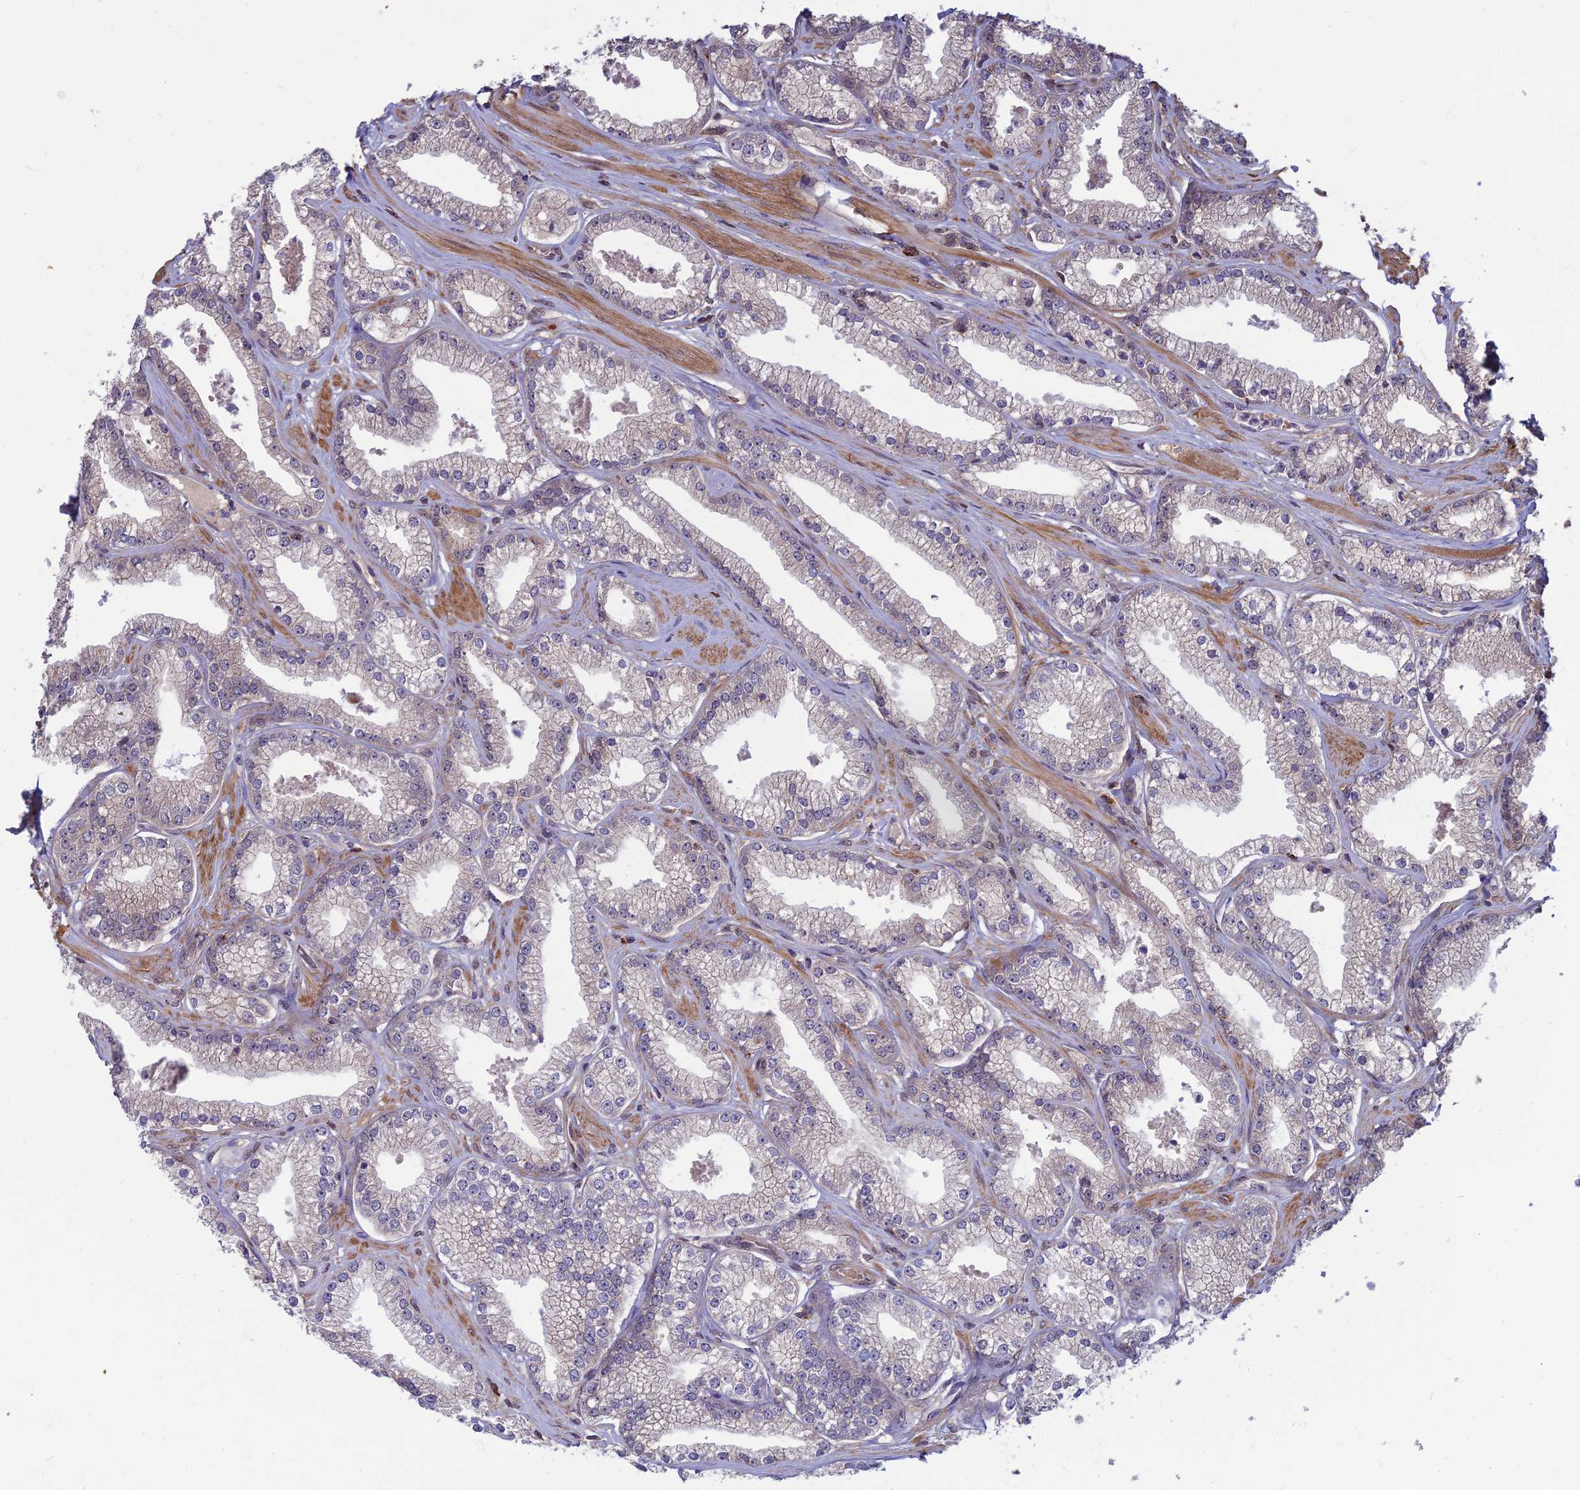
{"staining": {"intensity": "negative", "quantity": "none", "location": "none"}, "tissue": "prostate cancer", "cell_type": "Tumor cells", "image_type": "cancer", "snomed": [{"axis": "morphology", "description": "Adenocarcinoma, High grade"}, {"axis": "topography", "description": "Prostate"}], "caption": "This histopathology image is of prostate cancer stained with IHC to label a protein in brown with the nuclei are counter-stained blue. There is no staining in tumor cells.", "gene": "OPA3", "patient": {"sex": "male", "age": 67}}